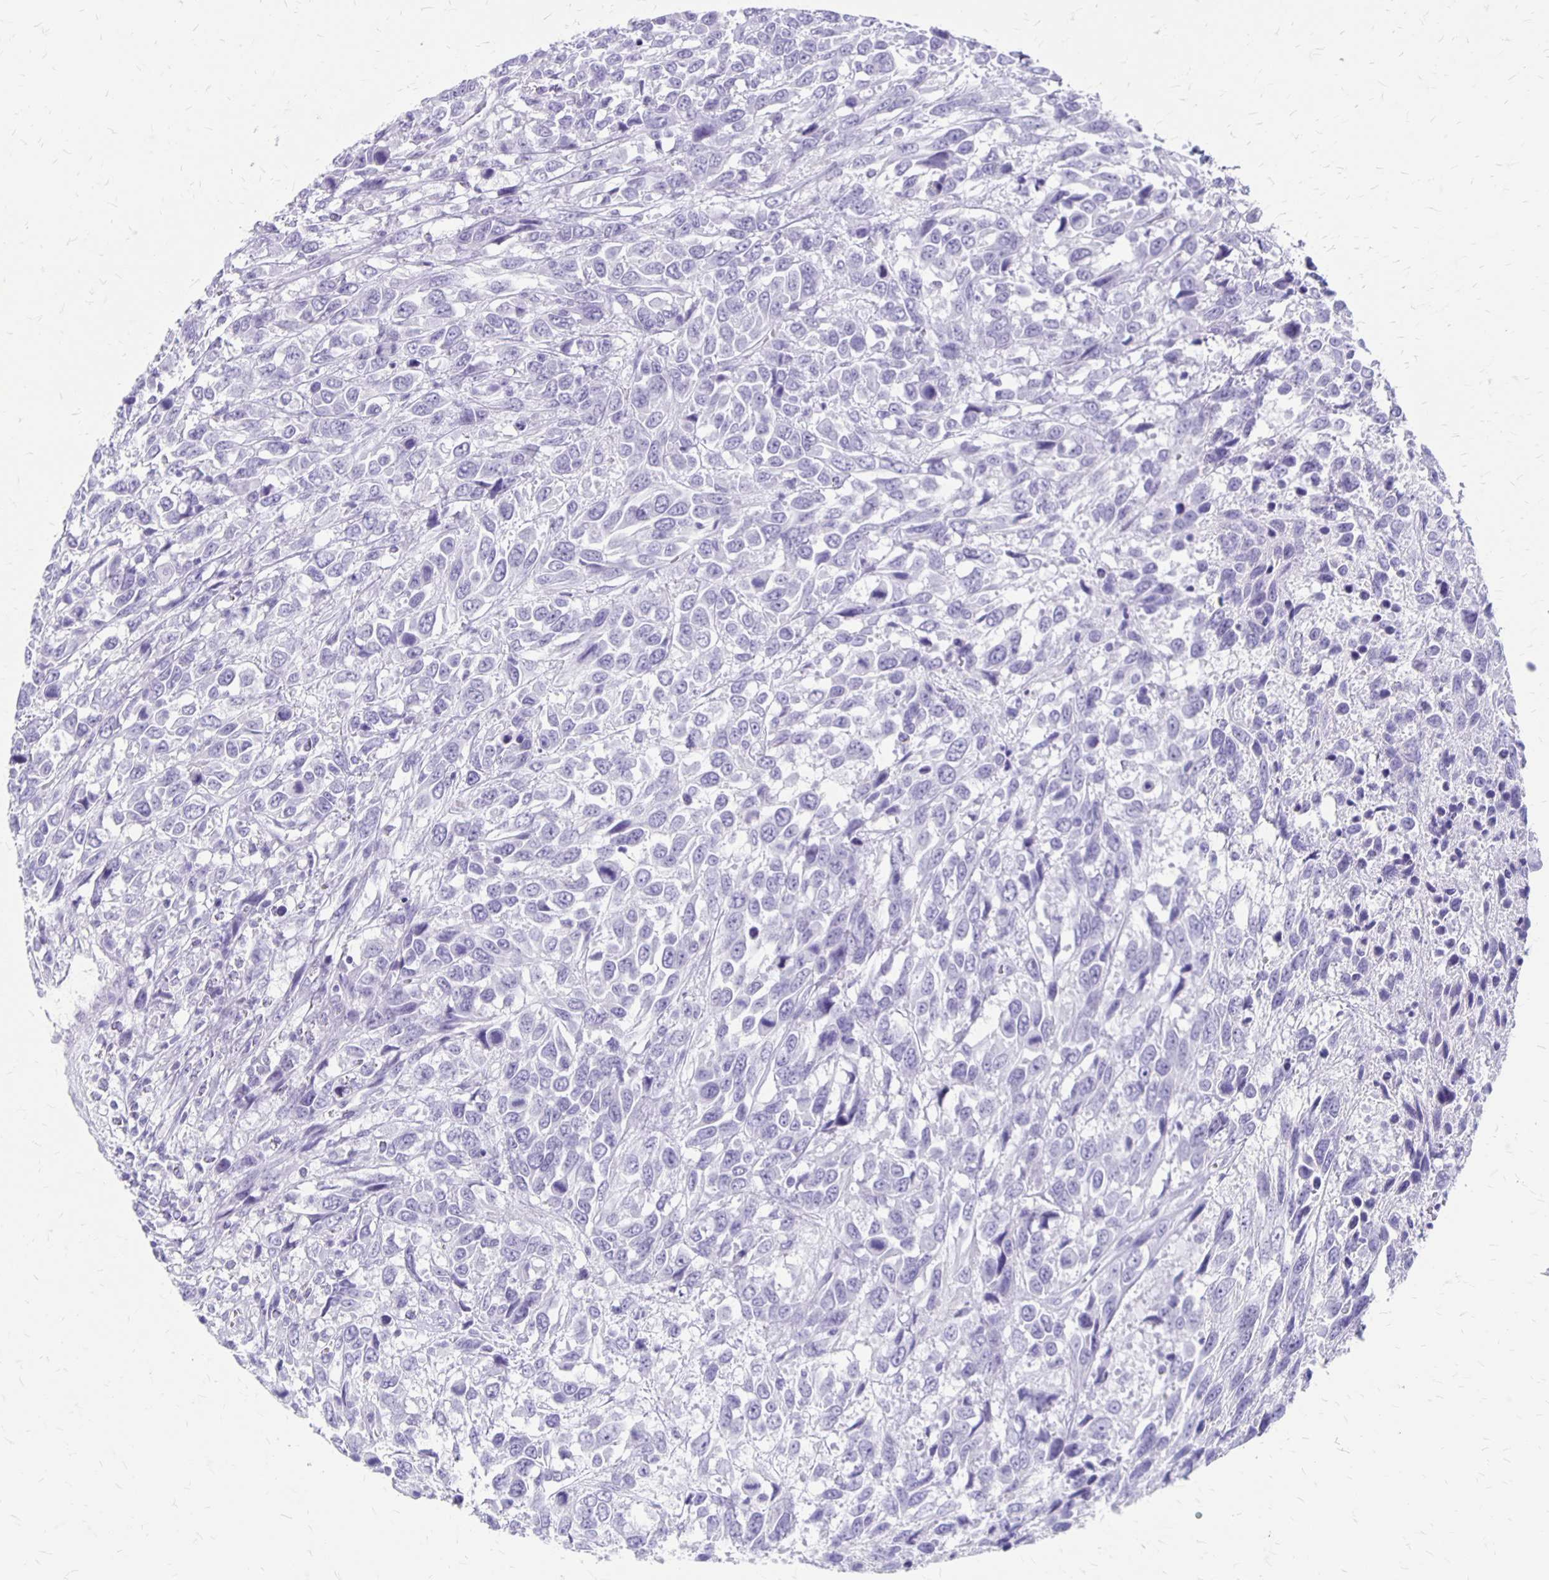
{"staining": {"intensity": "negative", "quantity": "none", "location": "none"}, "tissue": "urothelial cancer", "cell_type": "Tumor cells", "image_type": "cancer", "snomed": [{"axis": "morphology", "description": "Urothelial carcinoma, High grade"}, {"axis": "topography", "description": "Urinary bladder"}], "caption": "Tumor cells show no significant protein staining in high-grade urothelial carcinoma.", "gene": "MAGEC2", "patient": {"sex": "female", "age": 70}}